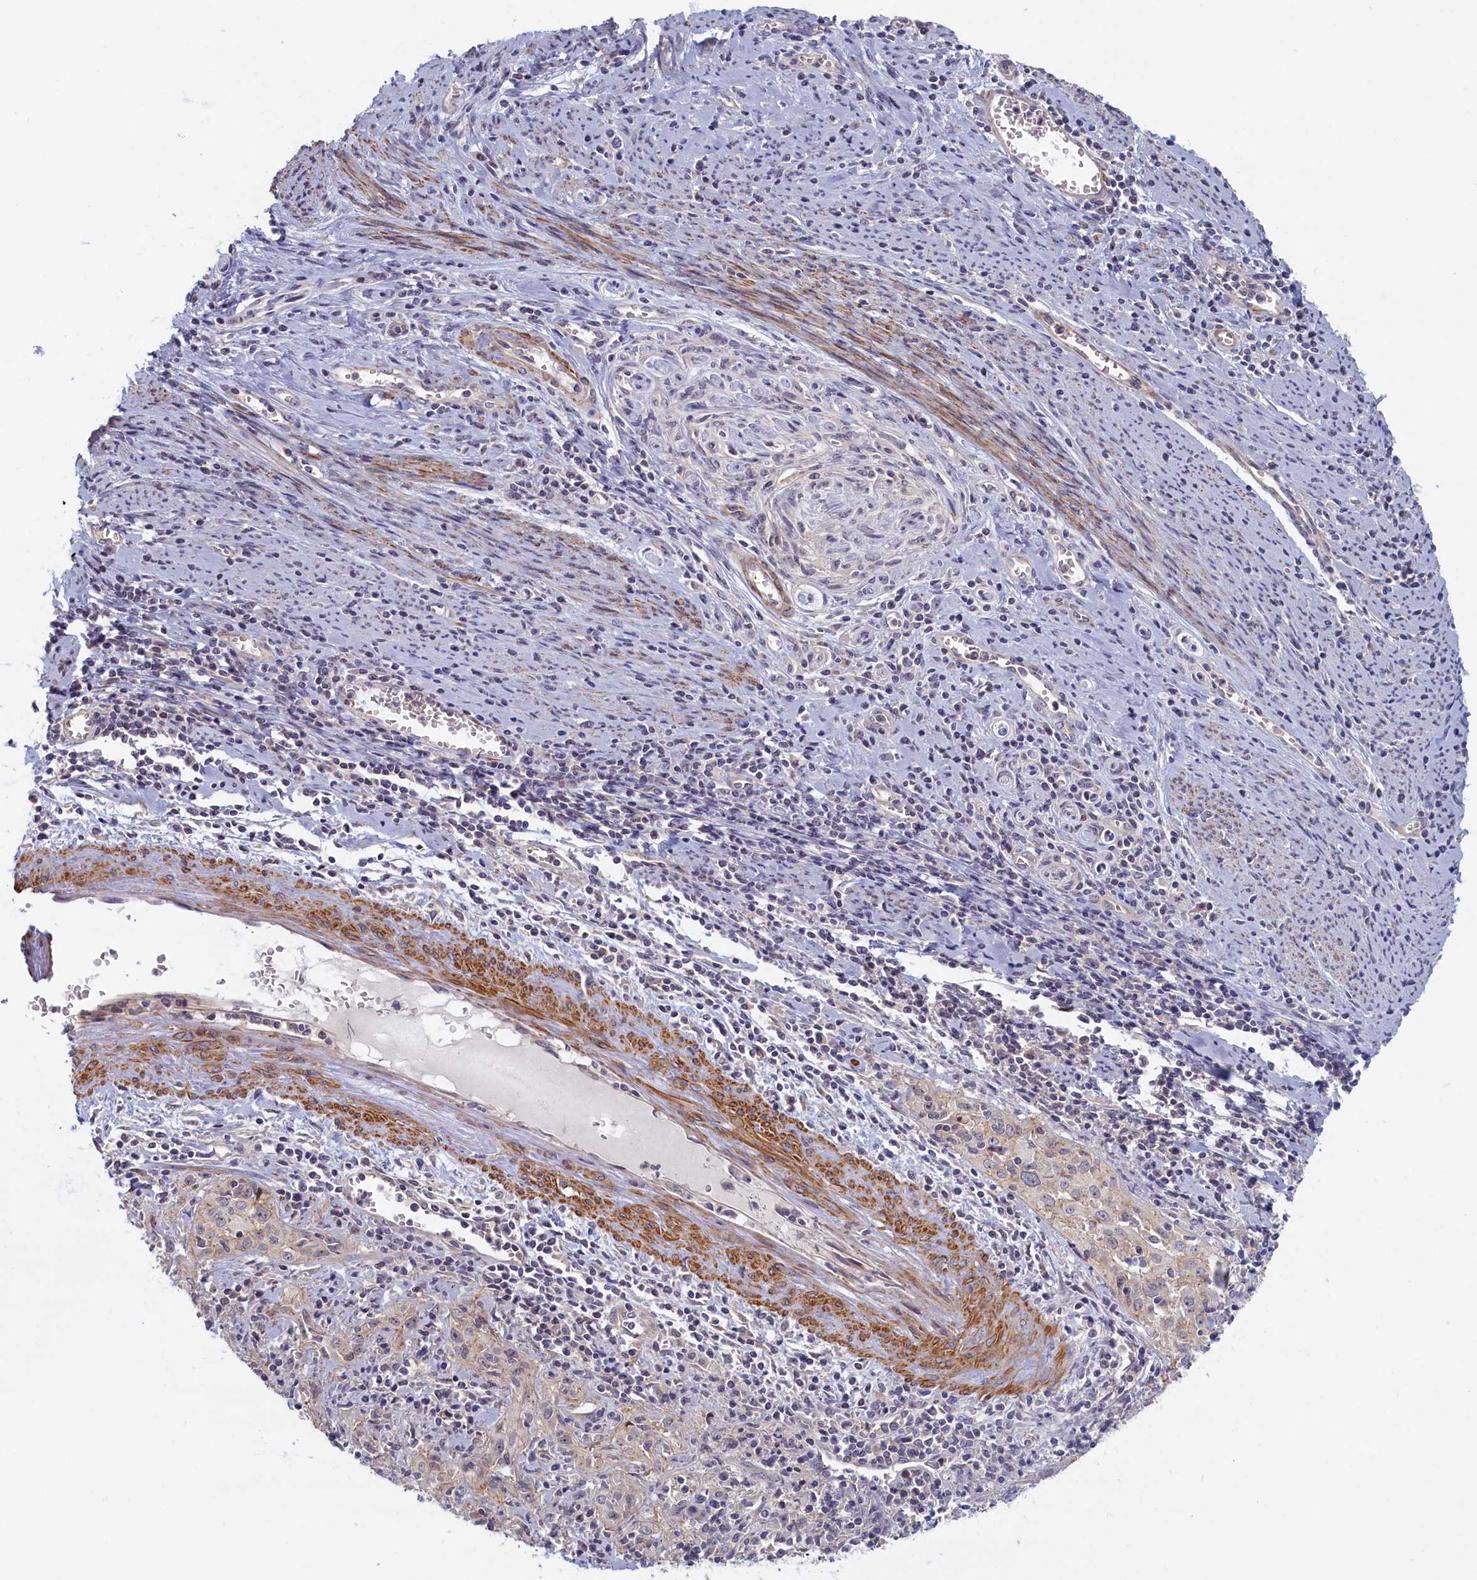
{"staining": {"intensity": "negative", "quantity": "none", "location": "none"}, "tissue": "cervical cancer", "cell_type": "Tumor cells", "image_type": "cancer", "snomed": [{"axis": "morphology", "description": "Squamous cell carcinoma, NOS"}, {"axis": "topography", "description": "Cervix"}], "caption": "Immunohistochemical staining of cervical squamous cell carcinoma reveals no significant staining in tumor cells.", "gene": "TRPM4", "patient": {"sex": "female", "age": 57}}